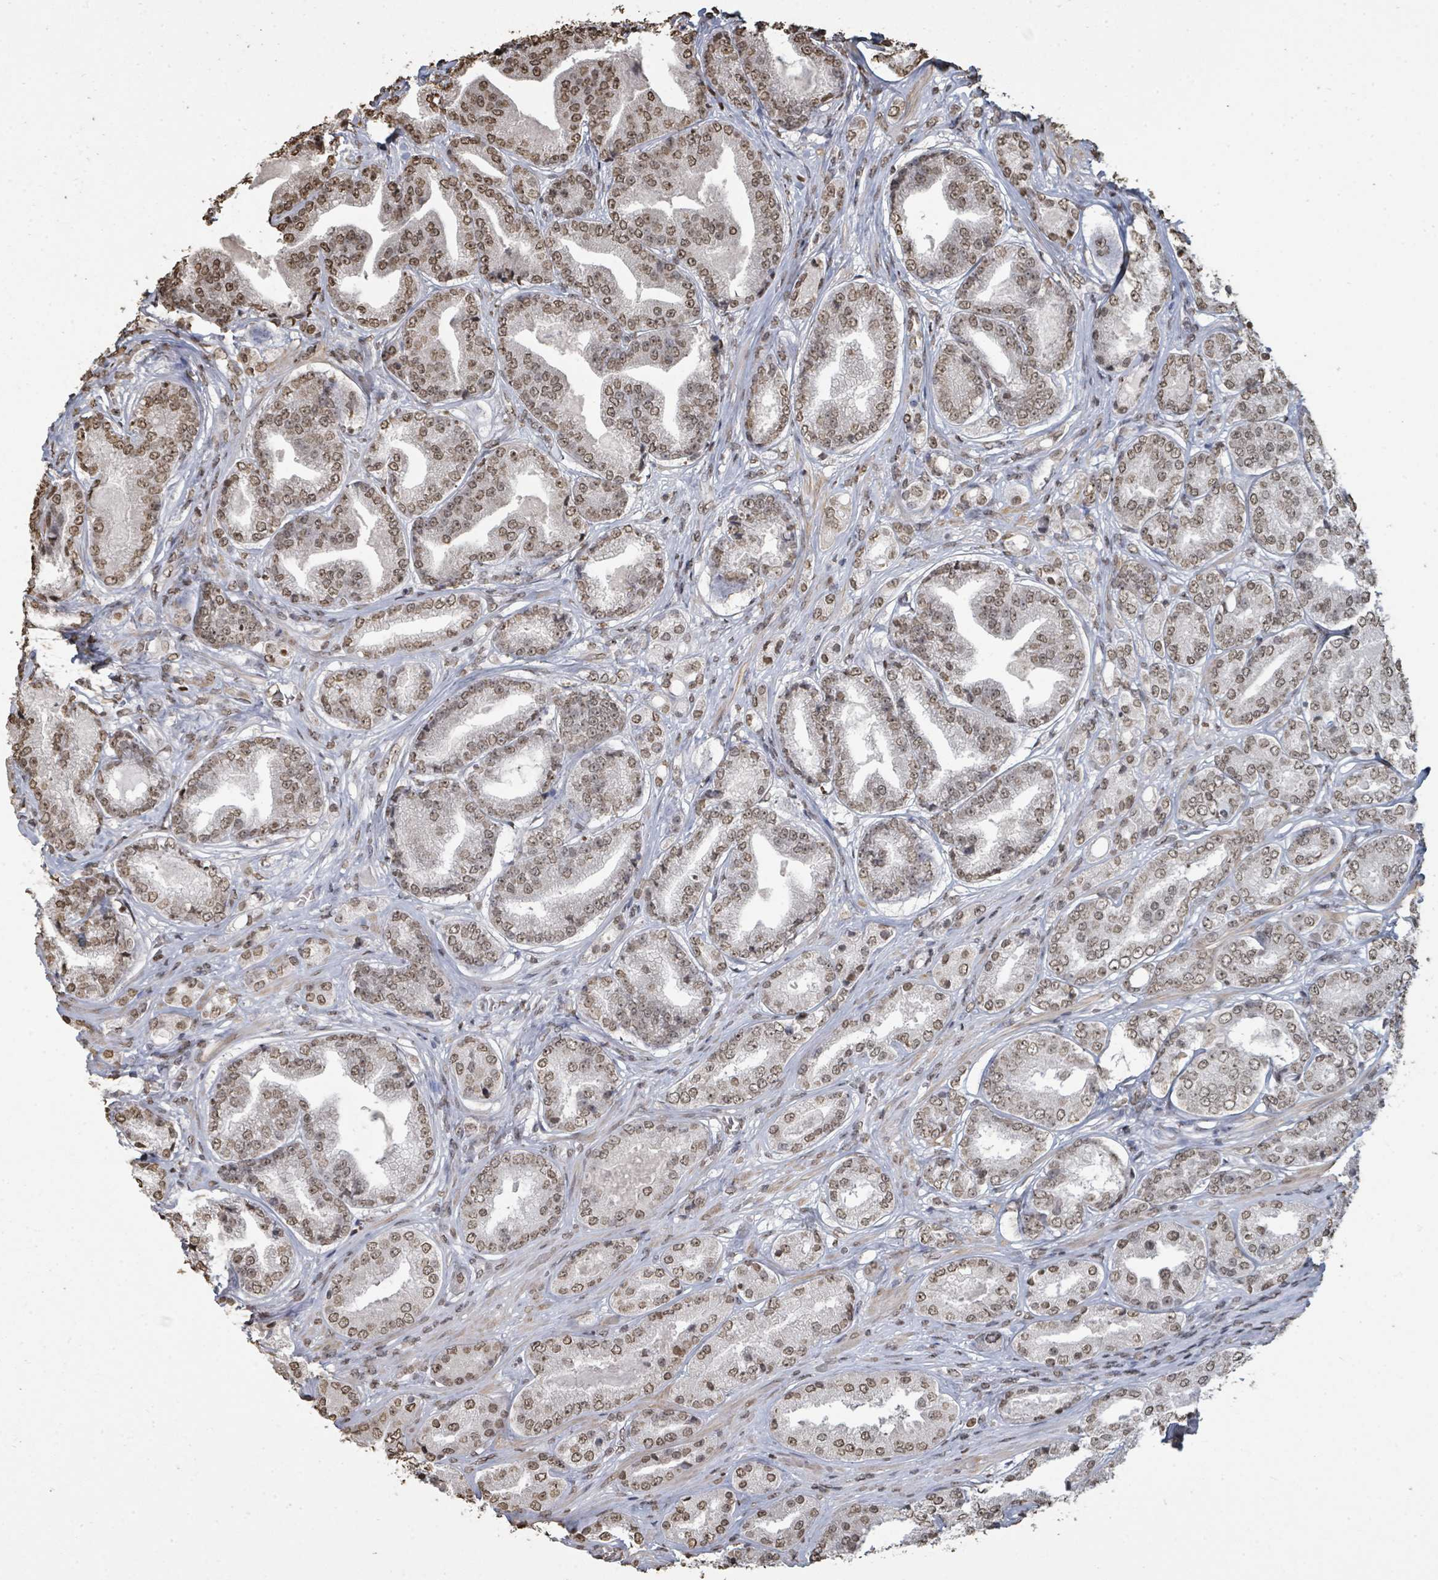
{"staining": {"intensity": "moderate", "quantity": ">75%", "location": "nuclear"}, "tissue": "prostate cancer", "cell_type": "Tumor cells", "image_type": "cancer", "snomed": [{"axis": "morphology", "description": "Adenocarcinoma, High grade"}, {"axis": "topography", "description": "Prostate"}], "caption": "High-magnification brightfield microscopy of prostate cancer (high-grade adenocarcinoma) stained with DAB (3,3'-diaminobenzidine) (brown) and counterstained with hematoxylin (blue). tumor cells exhibit moderate nuclear staining is seen in about>75% of cells.", "gene": "MRPS12", "patient": {"sex": "male", "age": 63}}